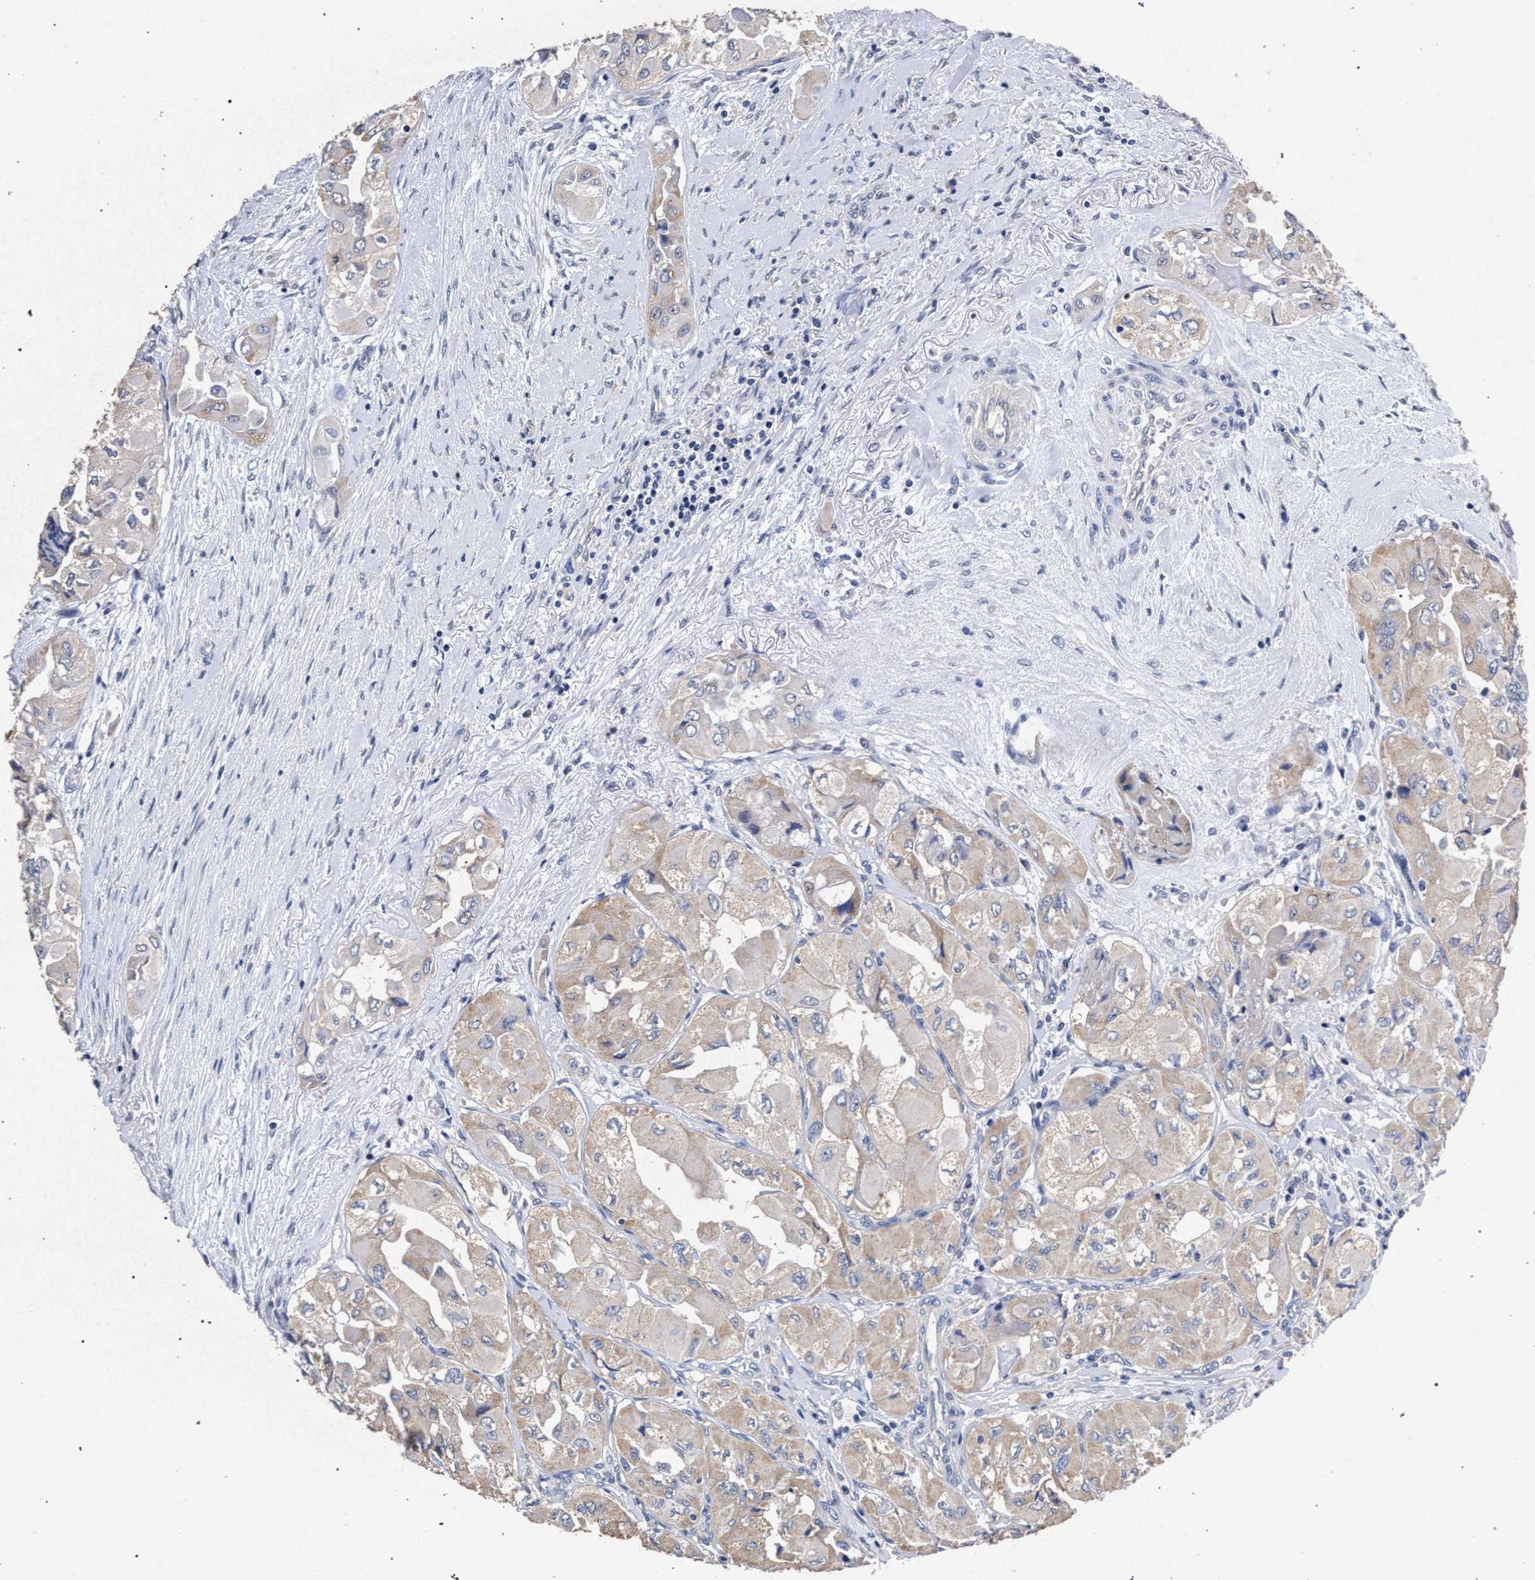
{"staining": {"intensity": "negative", "quantity": "none", "location": "none"}, "tissue": "thyroid cancer", "cell_type": "Tumor cells", "image_type": "cancer", "snomed": [{"axis": "morphology", "description": "Papillary adenocarcinoma, NOS"}, {"axis": "topography", "description": "Thyroid gland"}], "caption": "A photomicrograph of thyroid cancer (papillary adenocarcinoma) stained for a protein reveals no brown staining in tumor cells. (DAB immunohistochemistry (IHC) visualized using brightfield microscopy, high magnification).", "gene": "ATP1A2", "patient": {"sex": "female", "age": 59}}